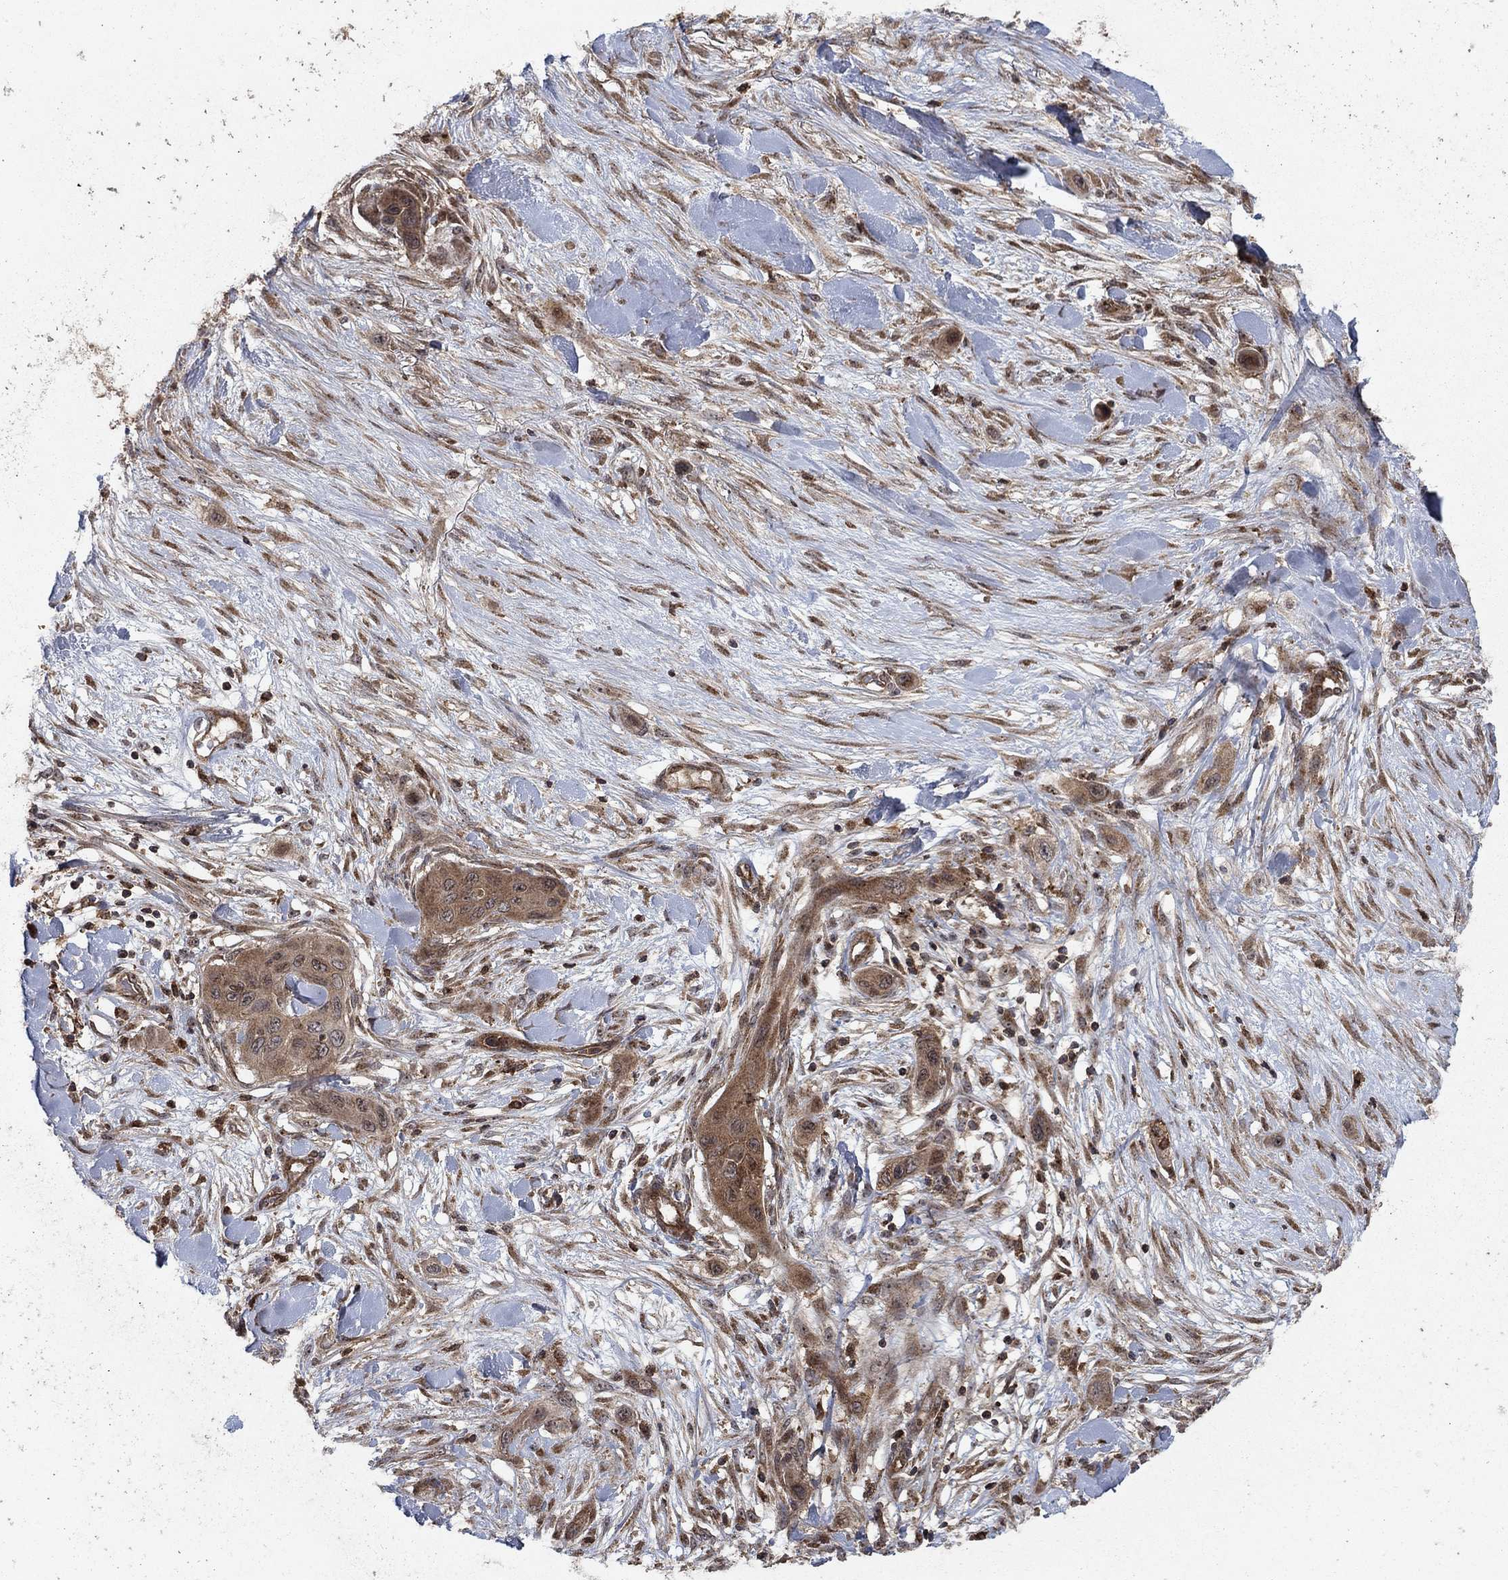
{"staining": {"intensity": "moderate", "quantity": ">75%", "location": "cytoplasmic/membranous"}, "tissue": "skin cancer", "cell_type": "Tumor cells", "image_type": "cancer", "snomed": [{"axis": "morphology", "description": "Squamous cell carcinoma, NOS"}, {"axis": "topography", "description": "Skin"}], "caption": "Tumor cells display medium levels of moderate cytoplasmic/membranous staining in about >75% of cells in human squamous cell carcinoma (skin).", "gene": "IFI35", "patient": {"sex": "male", "age": 79}}